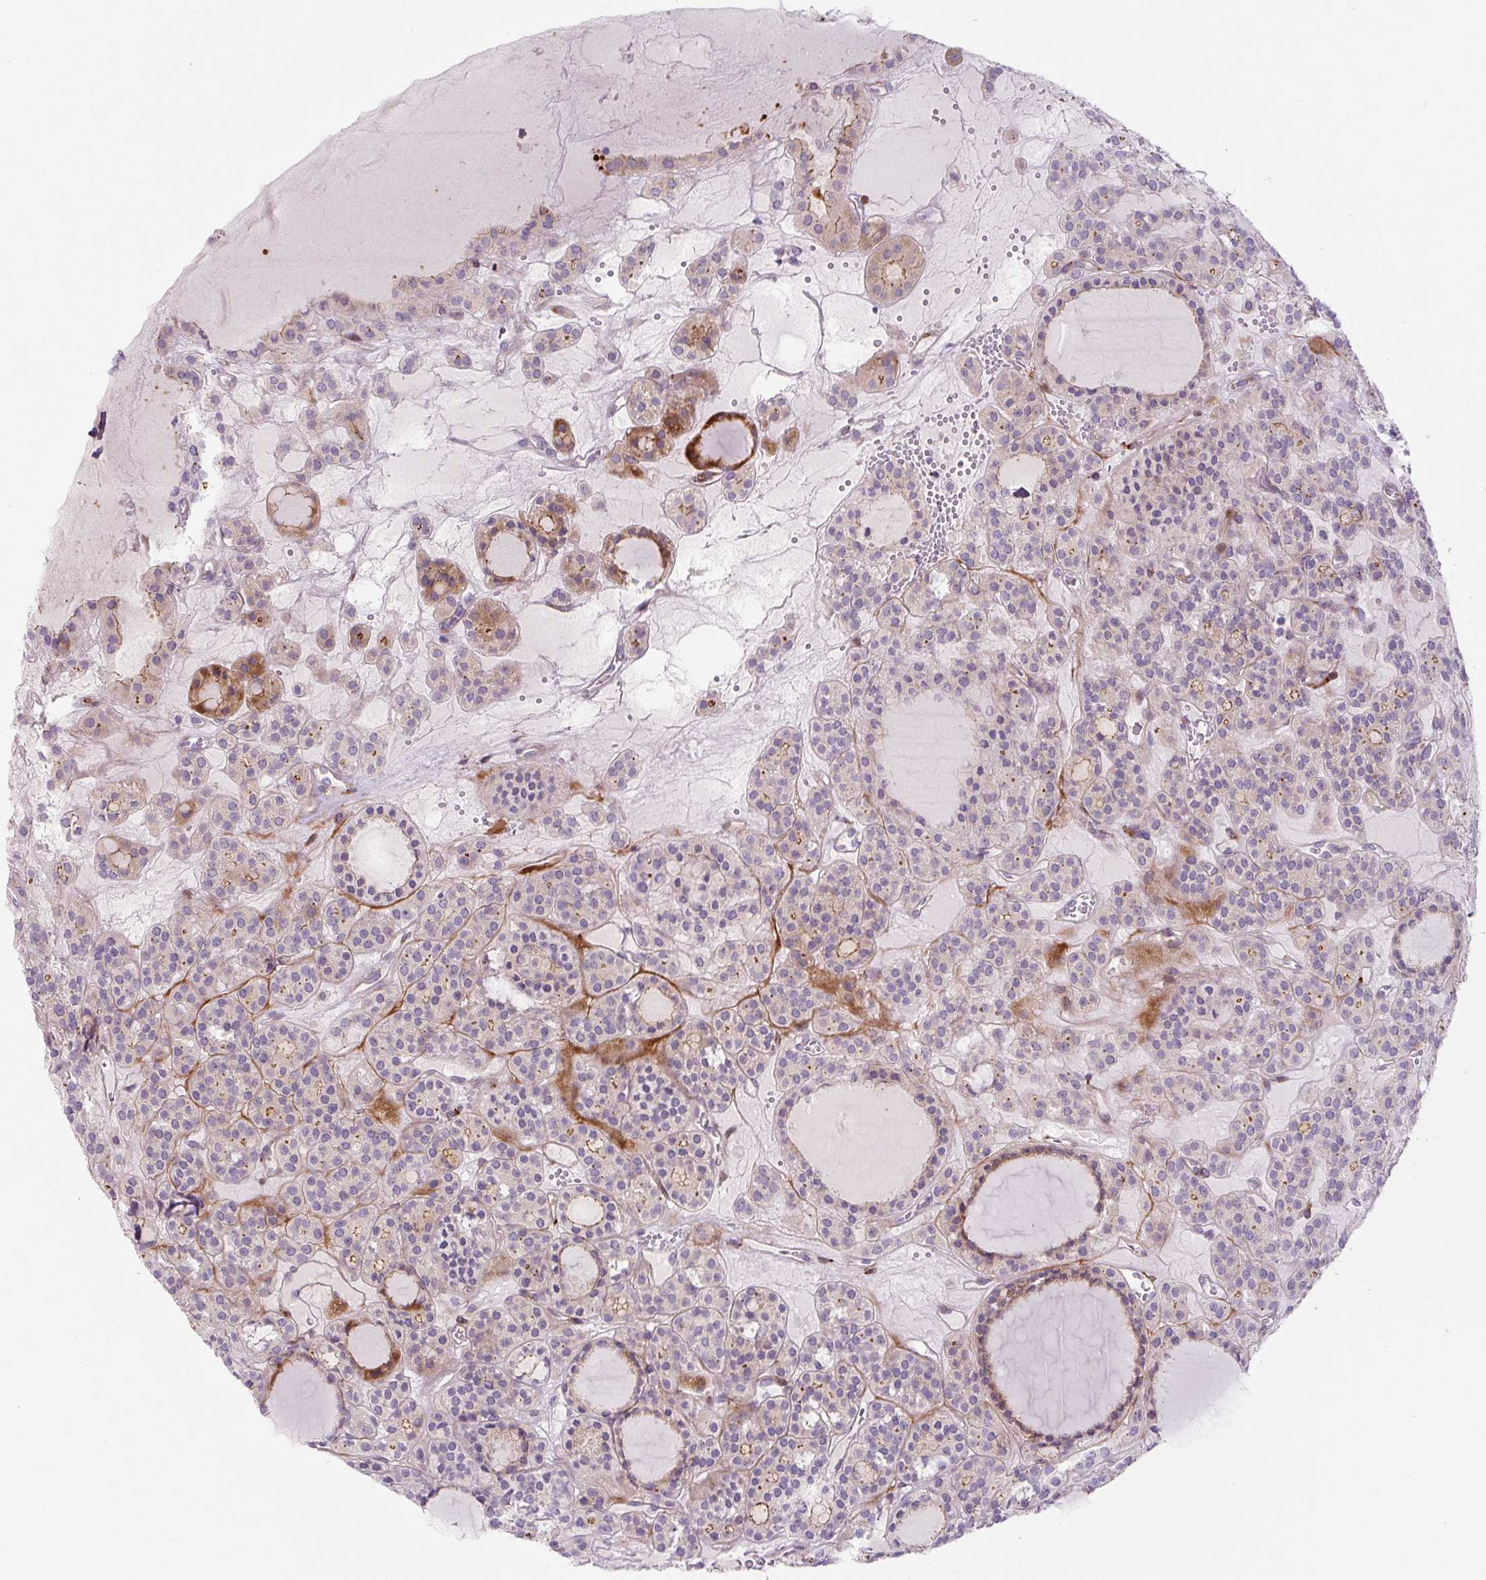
{"staining": {"intensity": "moderate", "quantity": "<25%", "location": "cytoplasmic/membranous"}, "tissue": "thyroid cancer", "cell_type": "Tumor cells", "image_type": "cancer", "snomed": [{"axis": "morphology", "description": "Follicular adenoma carcinoma, NOS"}, {"axis": "topography", "description": "Thyroid gland"}], "caption": "This histopathology image displays immunohistochemistry (IHC) staining of human thyroid cancer (follicular adenoma carcinoma), with low moderate cytoplasmic/membranous positivity in approximately <25% of tumor cells.", "gene": "DISP3", "patient": {"sex": "female", "age": 63}}